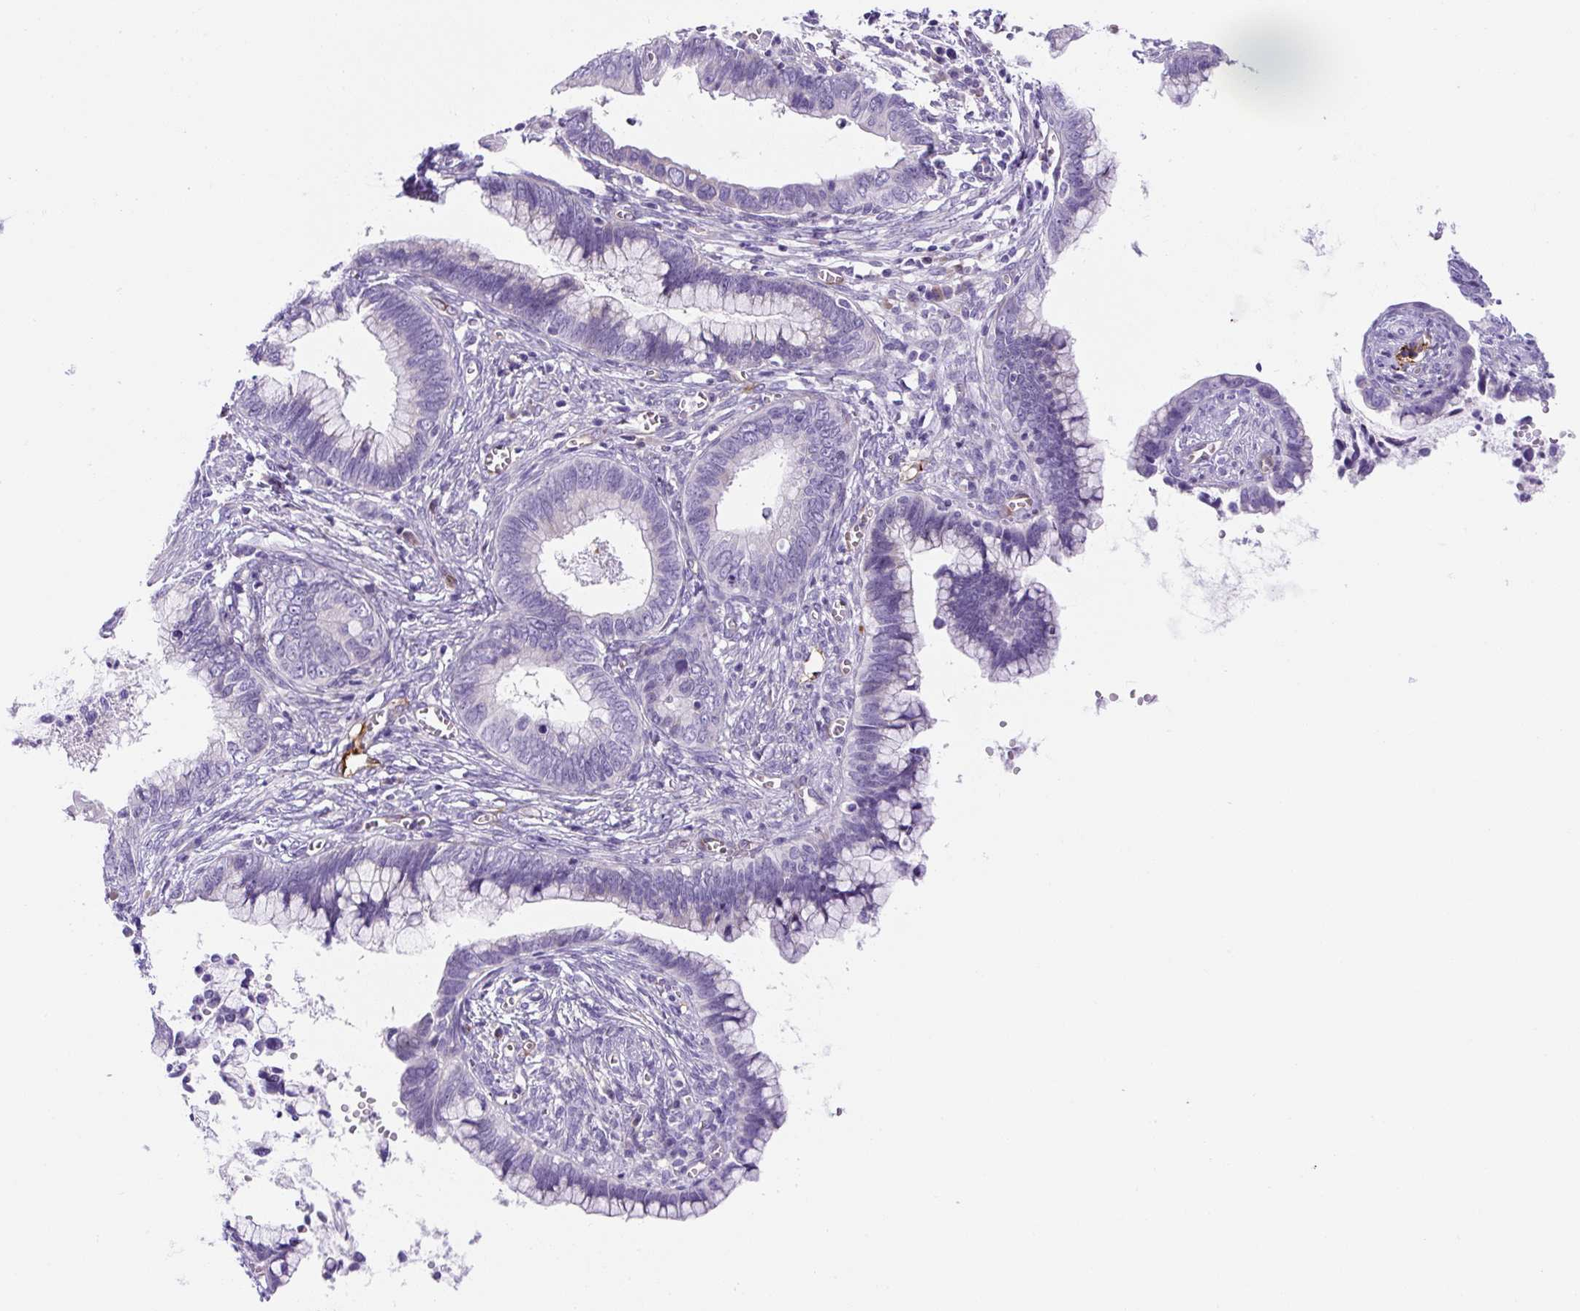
{"staining": {"intensity": "negative", "quantity": "none", "location": "none"}, "tissue": "cervical cancer", "cell_type": "Tumor cells", "image_type": "cancer", "snomed": [{"axis": "morphology", "description": "Adenocarcinoma, NOS"}, {"axis": "topography", "description": "Cervix"}], "caption": "Immunohistochemical staining of cervical cancer (adenocarcinoma) exhibits no significant positivity in tumor cells.", "gene": "ASB4", "patient": {"sex": "female", "age": 44}}